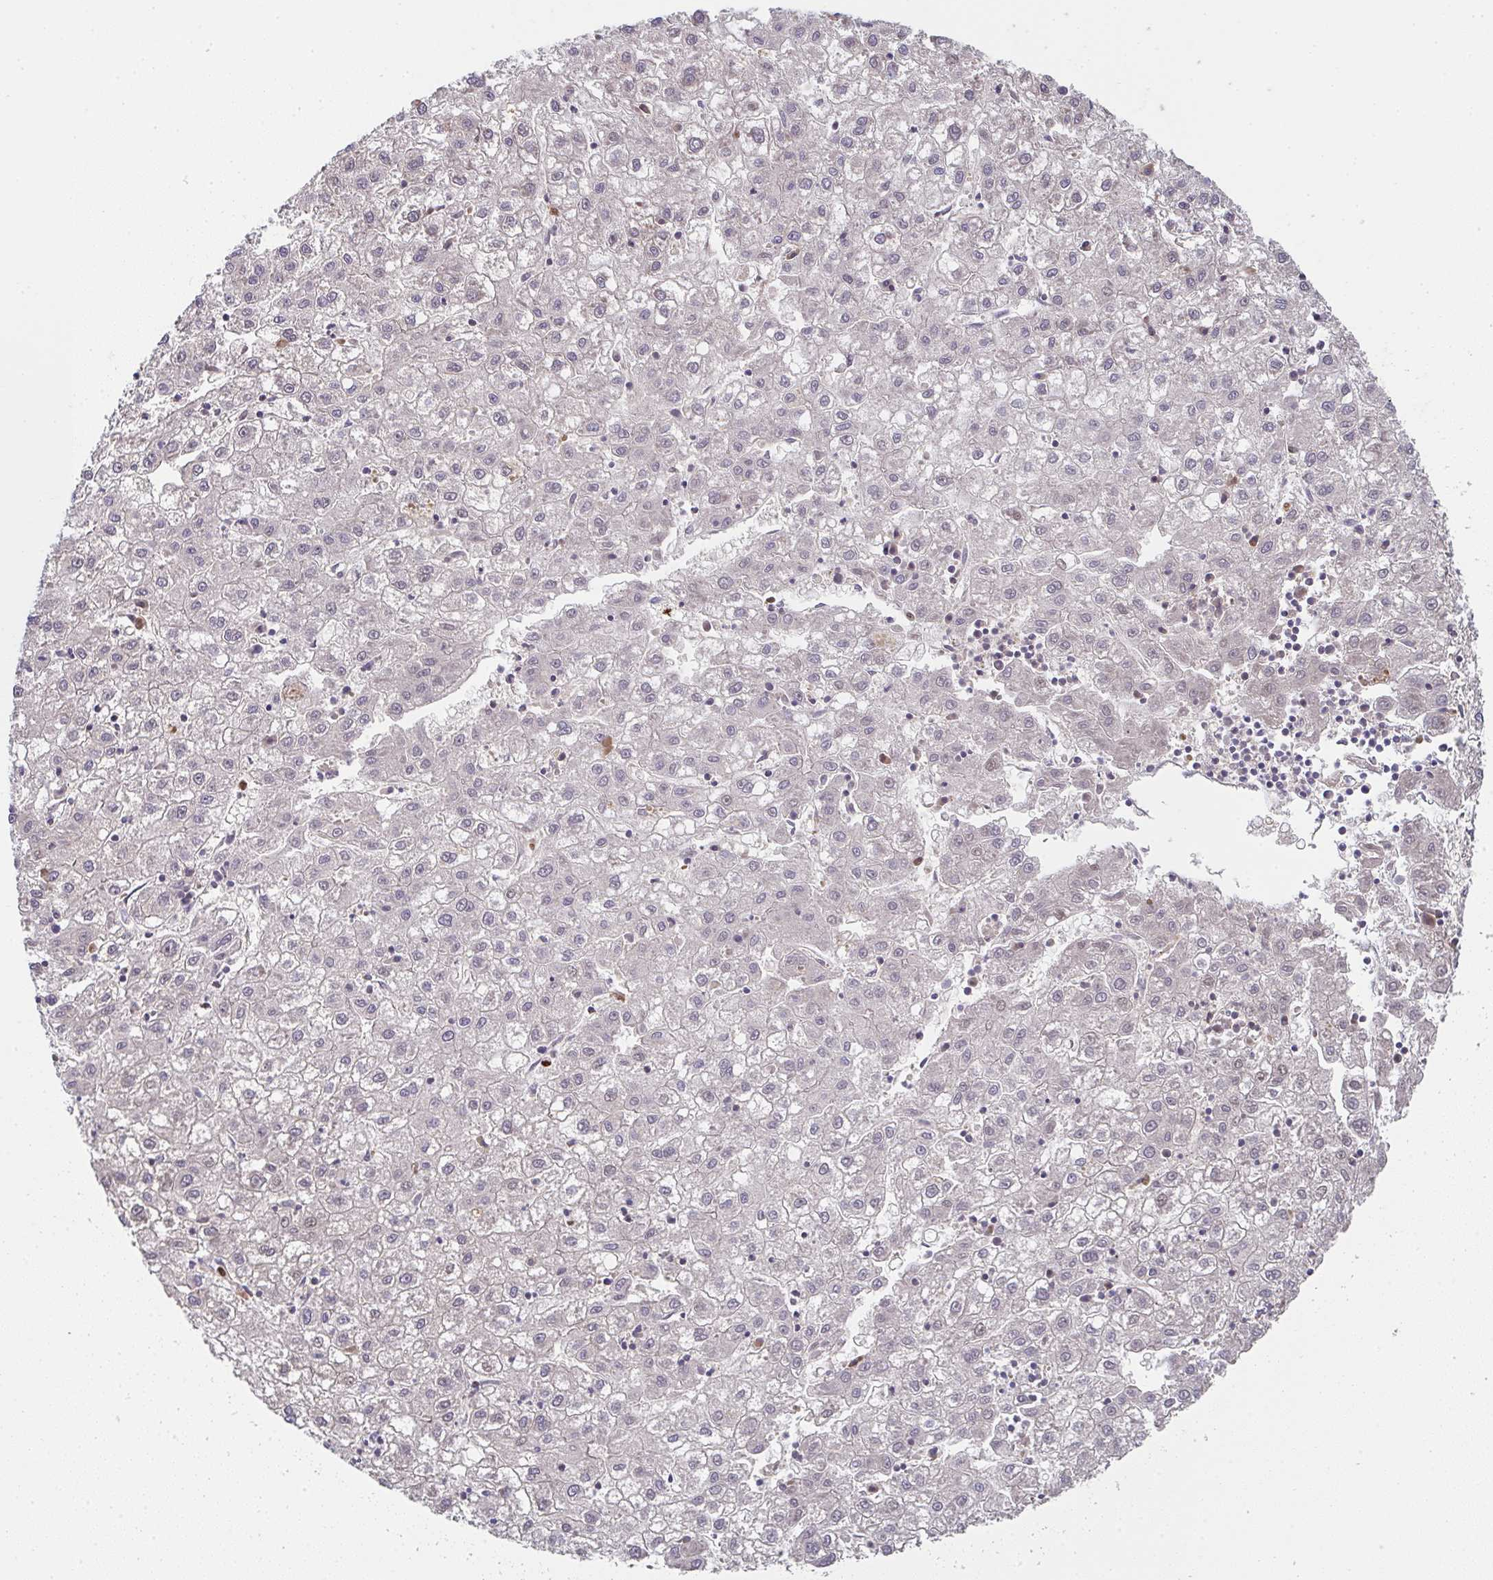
{"staining": {"intensity": "negative", "quantity": "none", "location": "none"}, "tissue": "liver cancer", "cell_type": "Tumor cells", "image_type": "cancer", "snomed": [{"axis": "morphology", "description": "Carcinoma, Hepatocellular, NOS"}, {"axis": "topography", "description": "Liver"}], "caption": "IHC micrograph of neoplastic tissue: human liver cancer (hepatocellular carcinoma) stained with DAB (3,3'-diaminobenzidine) displays no significant protein staining in tumor cells.", "gene": "SIMC1", "patient": {"sex": "male", "age": 72}}